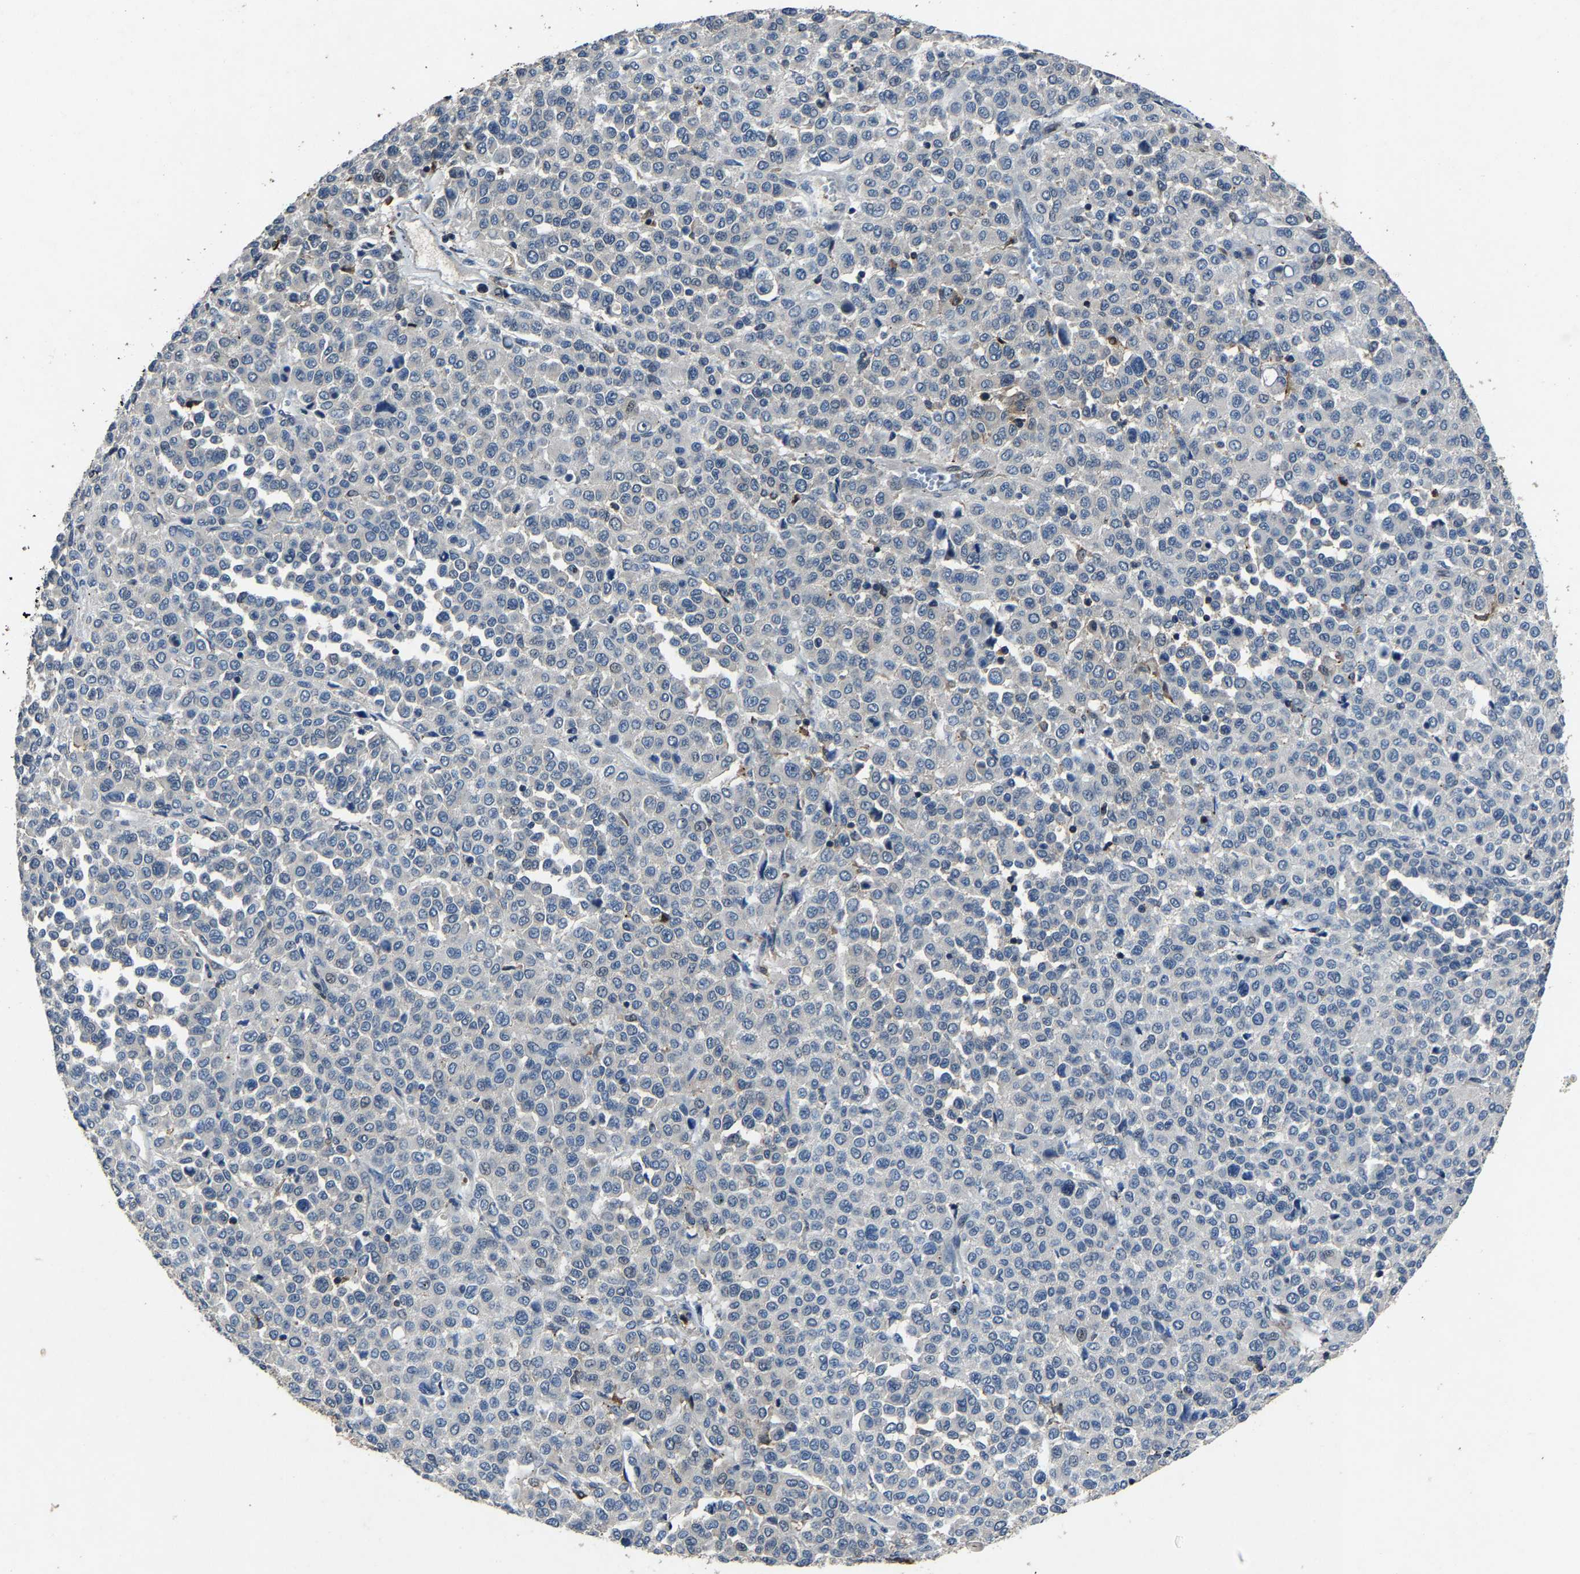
{"staining": {"intensity": "negative", "quantity": "none", "location": "none"}, "tissue": "melanoma", "cell_type": "Tumor cells", "image_type": "cancer", "snomed": [{"axis": "morphology", "description": "Malignant melanoma, Metastatic site"}, {"axis": "topography", "description": "Pancreas"}], "caption": "DAB immunohistochemical staining of human melanoma shows no significant staining in tumor cells.", "gene": "PCNX2", "patient": {"sex": "female", "age": 30}}